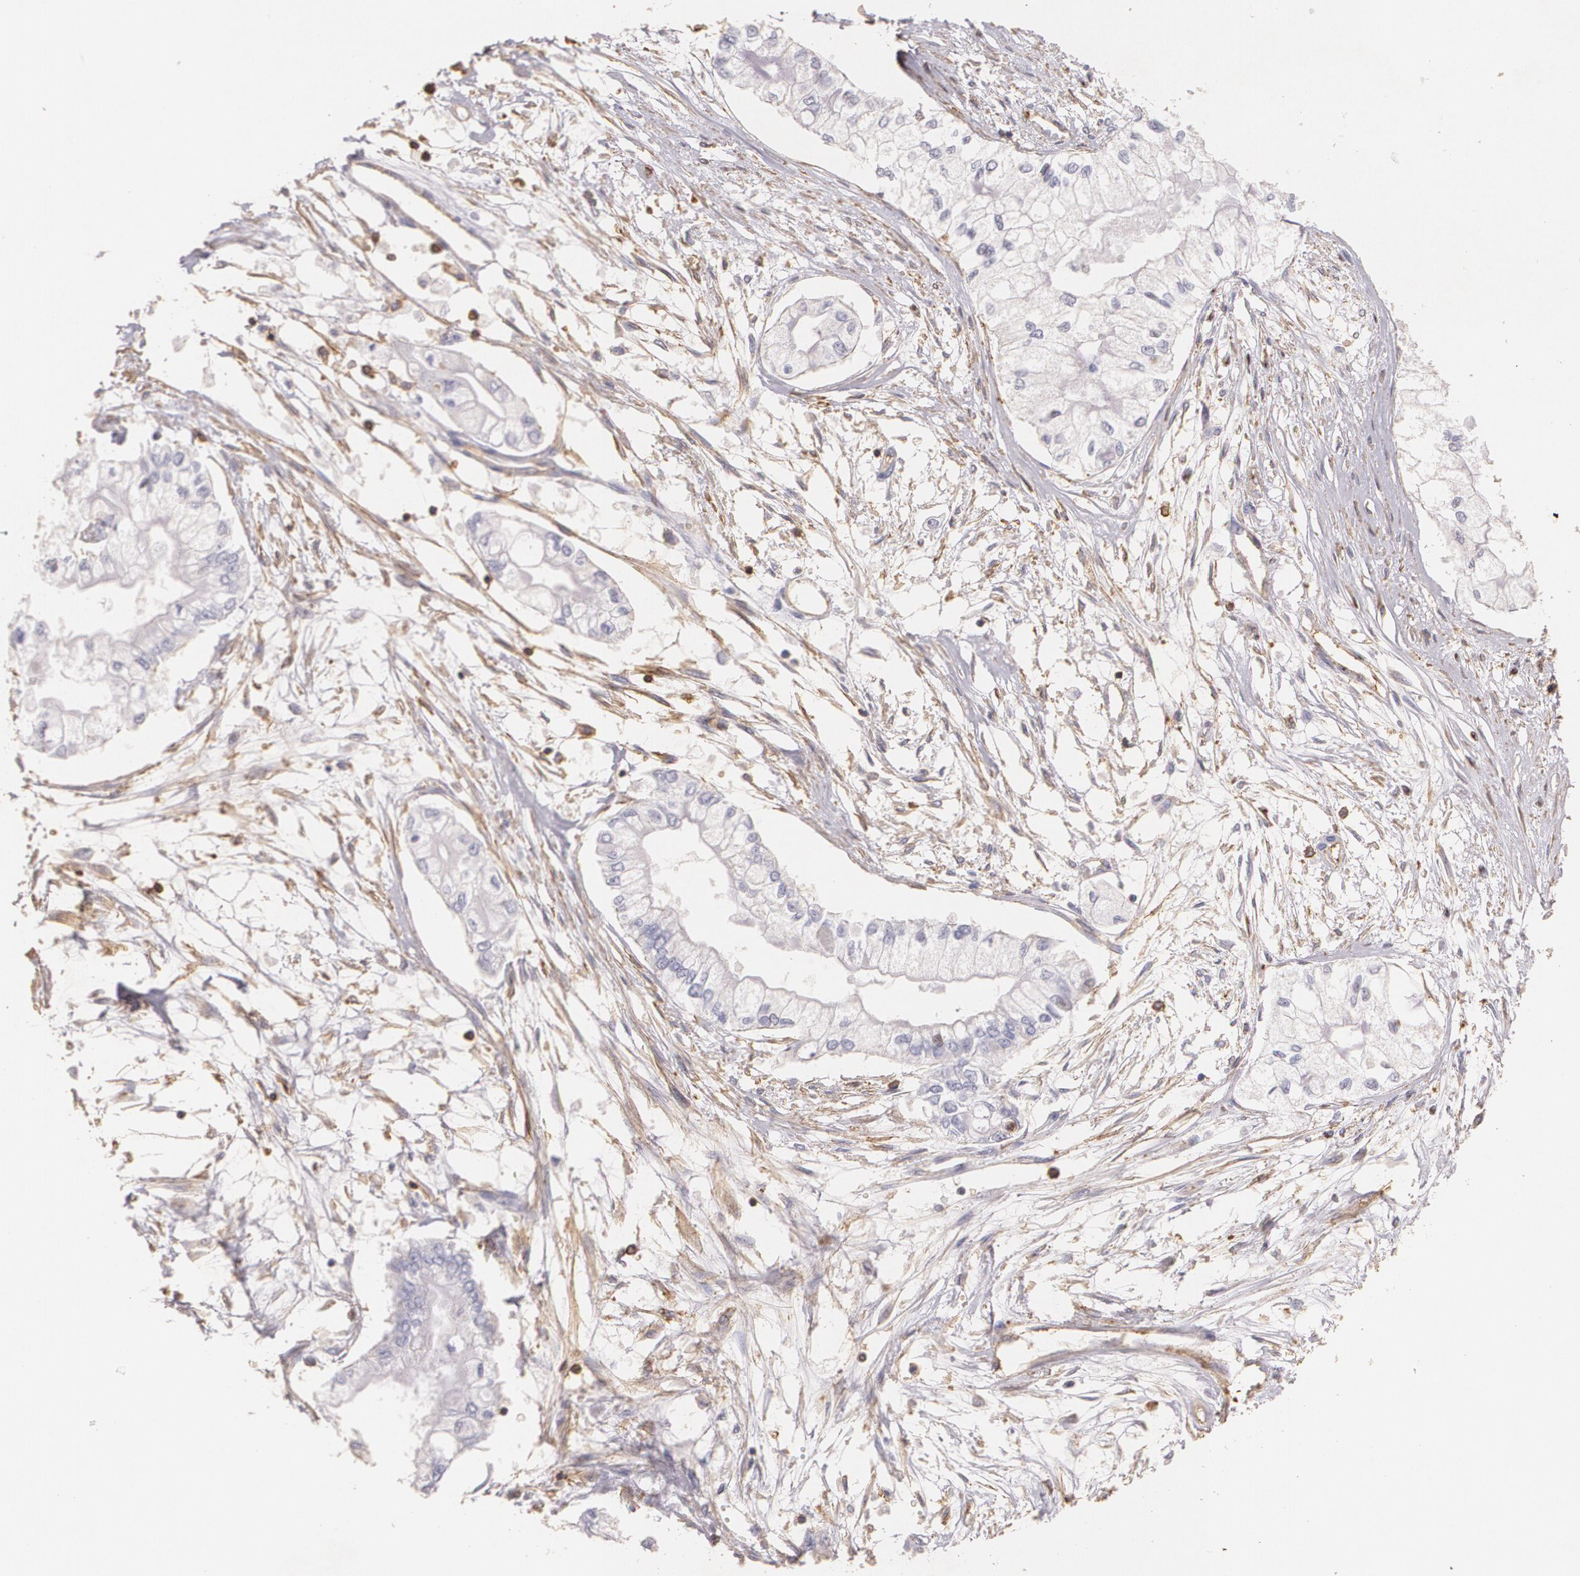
{"staining": {"intensity": "negative", "quantity": "none", "location": "none"}, "tissue": "pancreatic cancer", "cell_type": "Tumor cells", "image_type": "cancer", "snomed": [{"axis": "morphology", "description": "Adenocarcinoma, NOS"}, {"axis": "topography", "description": "Pancreas"}], "caption": "Human pancreatic cancer (adenocarcinoma) stained for a protein using IHC demonstrates no staining in tumor cells.", "gene": "TGFBR1", "patient": {"sex": "male", "age": 79}}